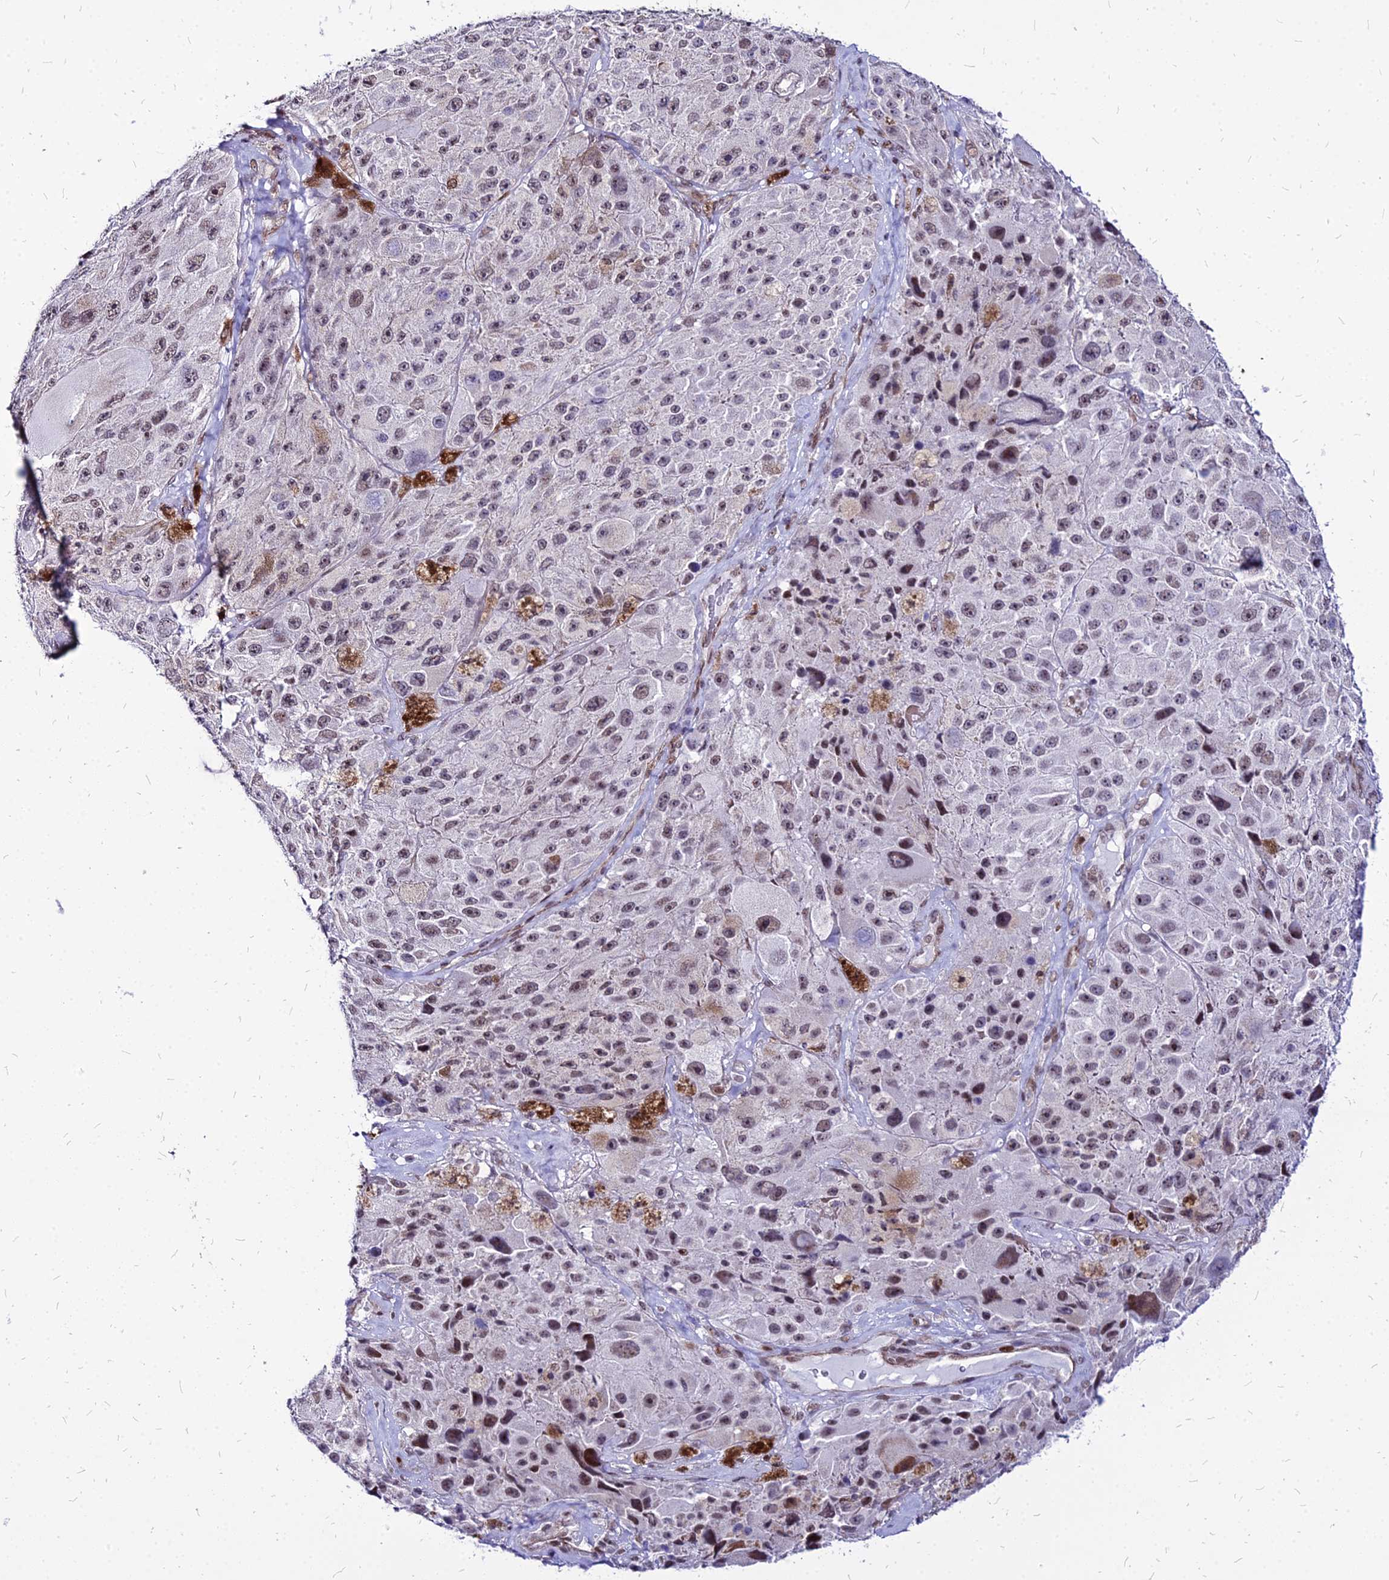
{"staining": {"intensity": "moderate", "quantity": "<25%", "location": "nuclear"}, "tissue": "melanoma", "cell_type": "Tumor cells", "image_type": "cancer", "snomed": [{"axis": "morphology", "description": "Malignant melanoma, Metastatic site"}, {"axis": "topography", "description": "Lymph node"}], "caption": "An image of malignant melanoma (metastatic site) stained for a protein exhibits moderate nuclear brown staining in tumor cells.", "gene": "FDX2", "patient": {"sex": "male", "age": 62}}